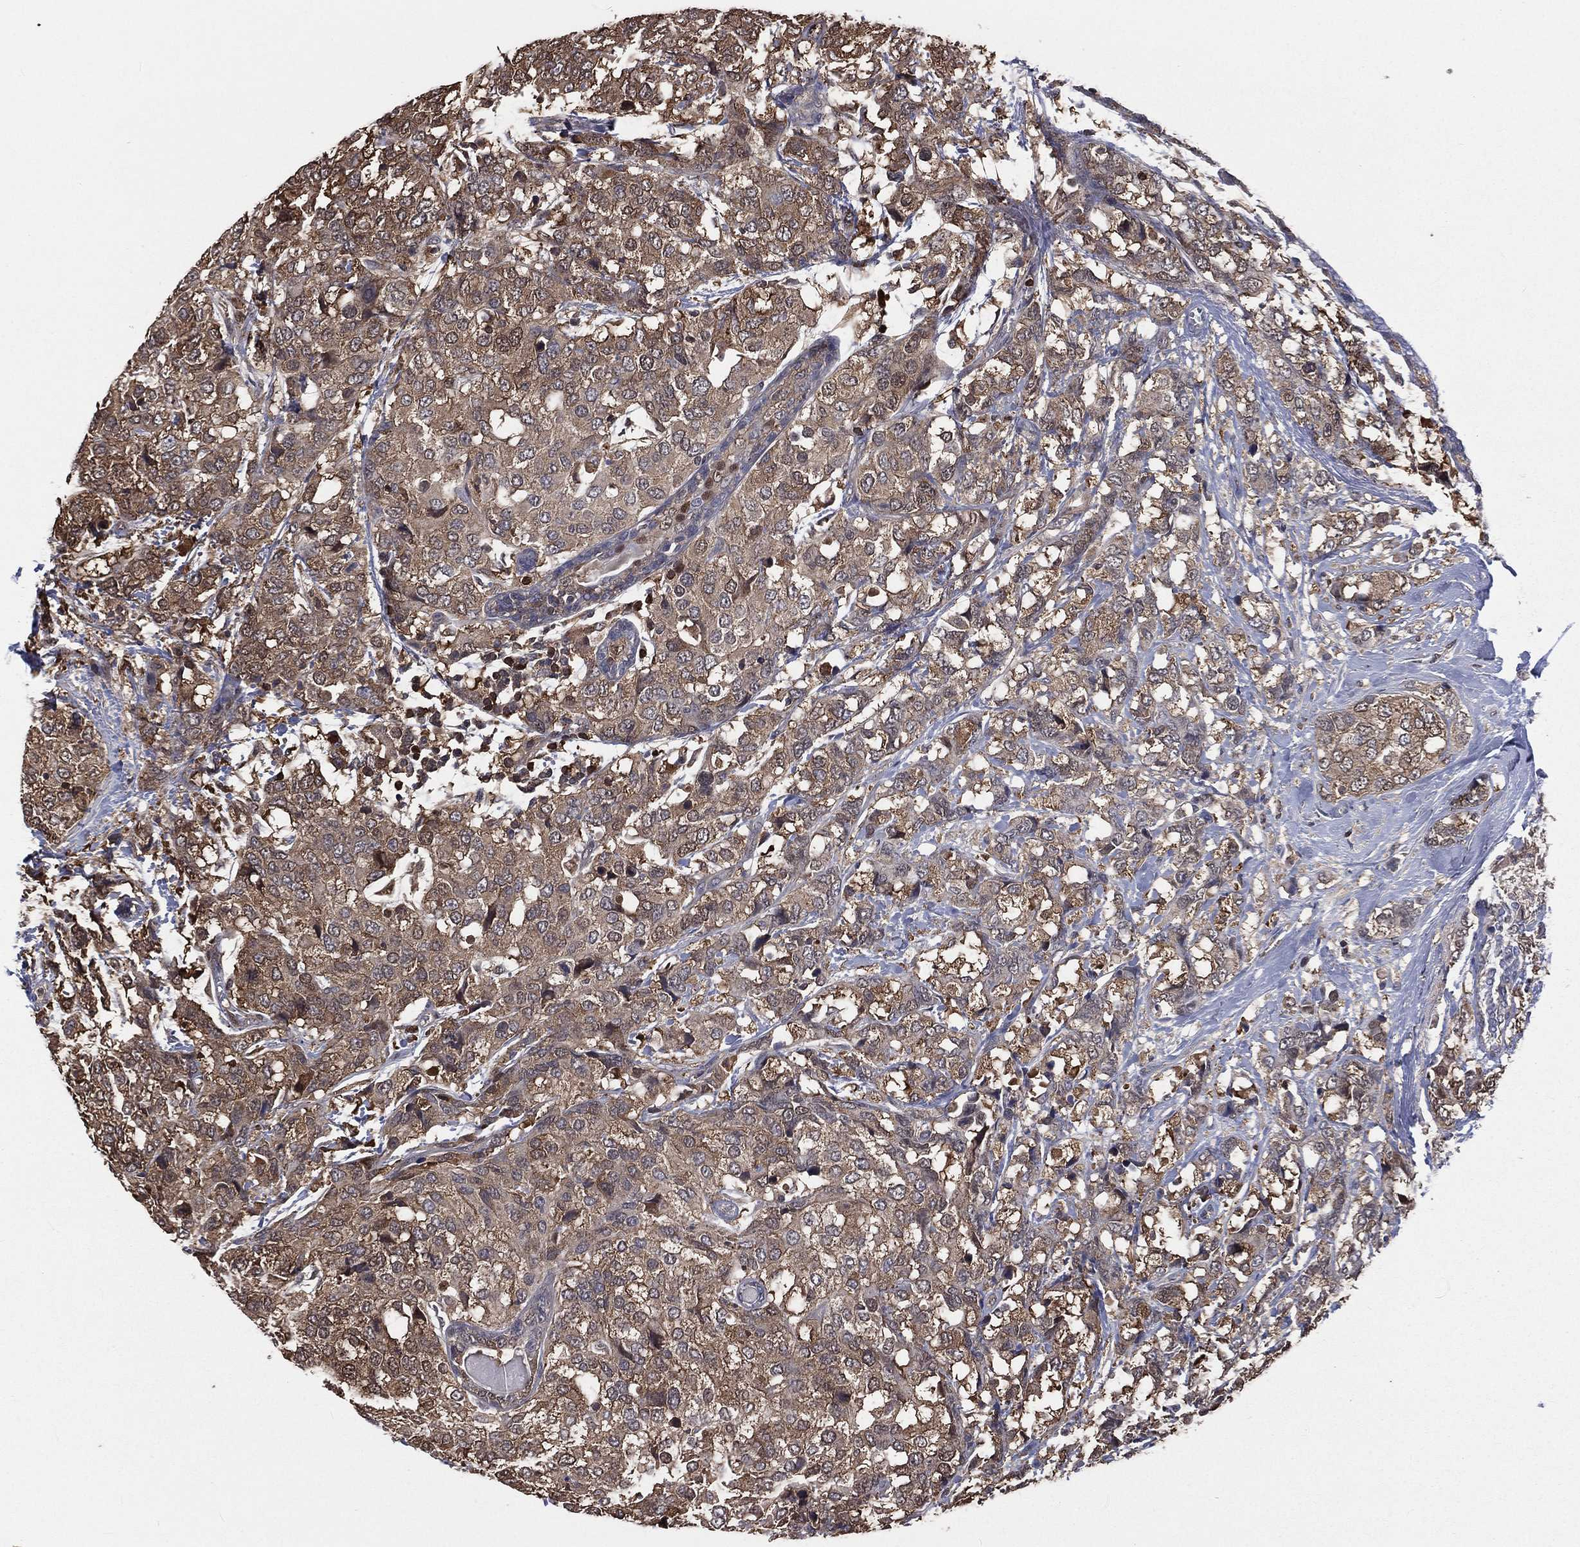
{"staining": {"intensity": "weak", "quantity": ">75%", "location": "cytoplasmic/membranous"}, "tissue": "breast cancer", "cell_type": "Tumor cells", "image_type": "cancer", "snomed": [{"axis": "morphology", "description": "Lobular carcinoma"}, {"axis": "topography", "description": "Breast"}], "caption": "Immunohistochemistry (DAB) staining of human breast cancer (lobular carcinoma) reveals weak cytoplasmic/membranous protein staining in about >75% of tumor cells.", "gene": "TBC1D2", "patient": {"sex": "female", "age": 59}}